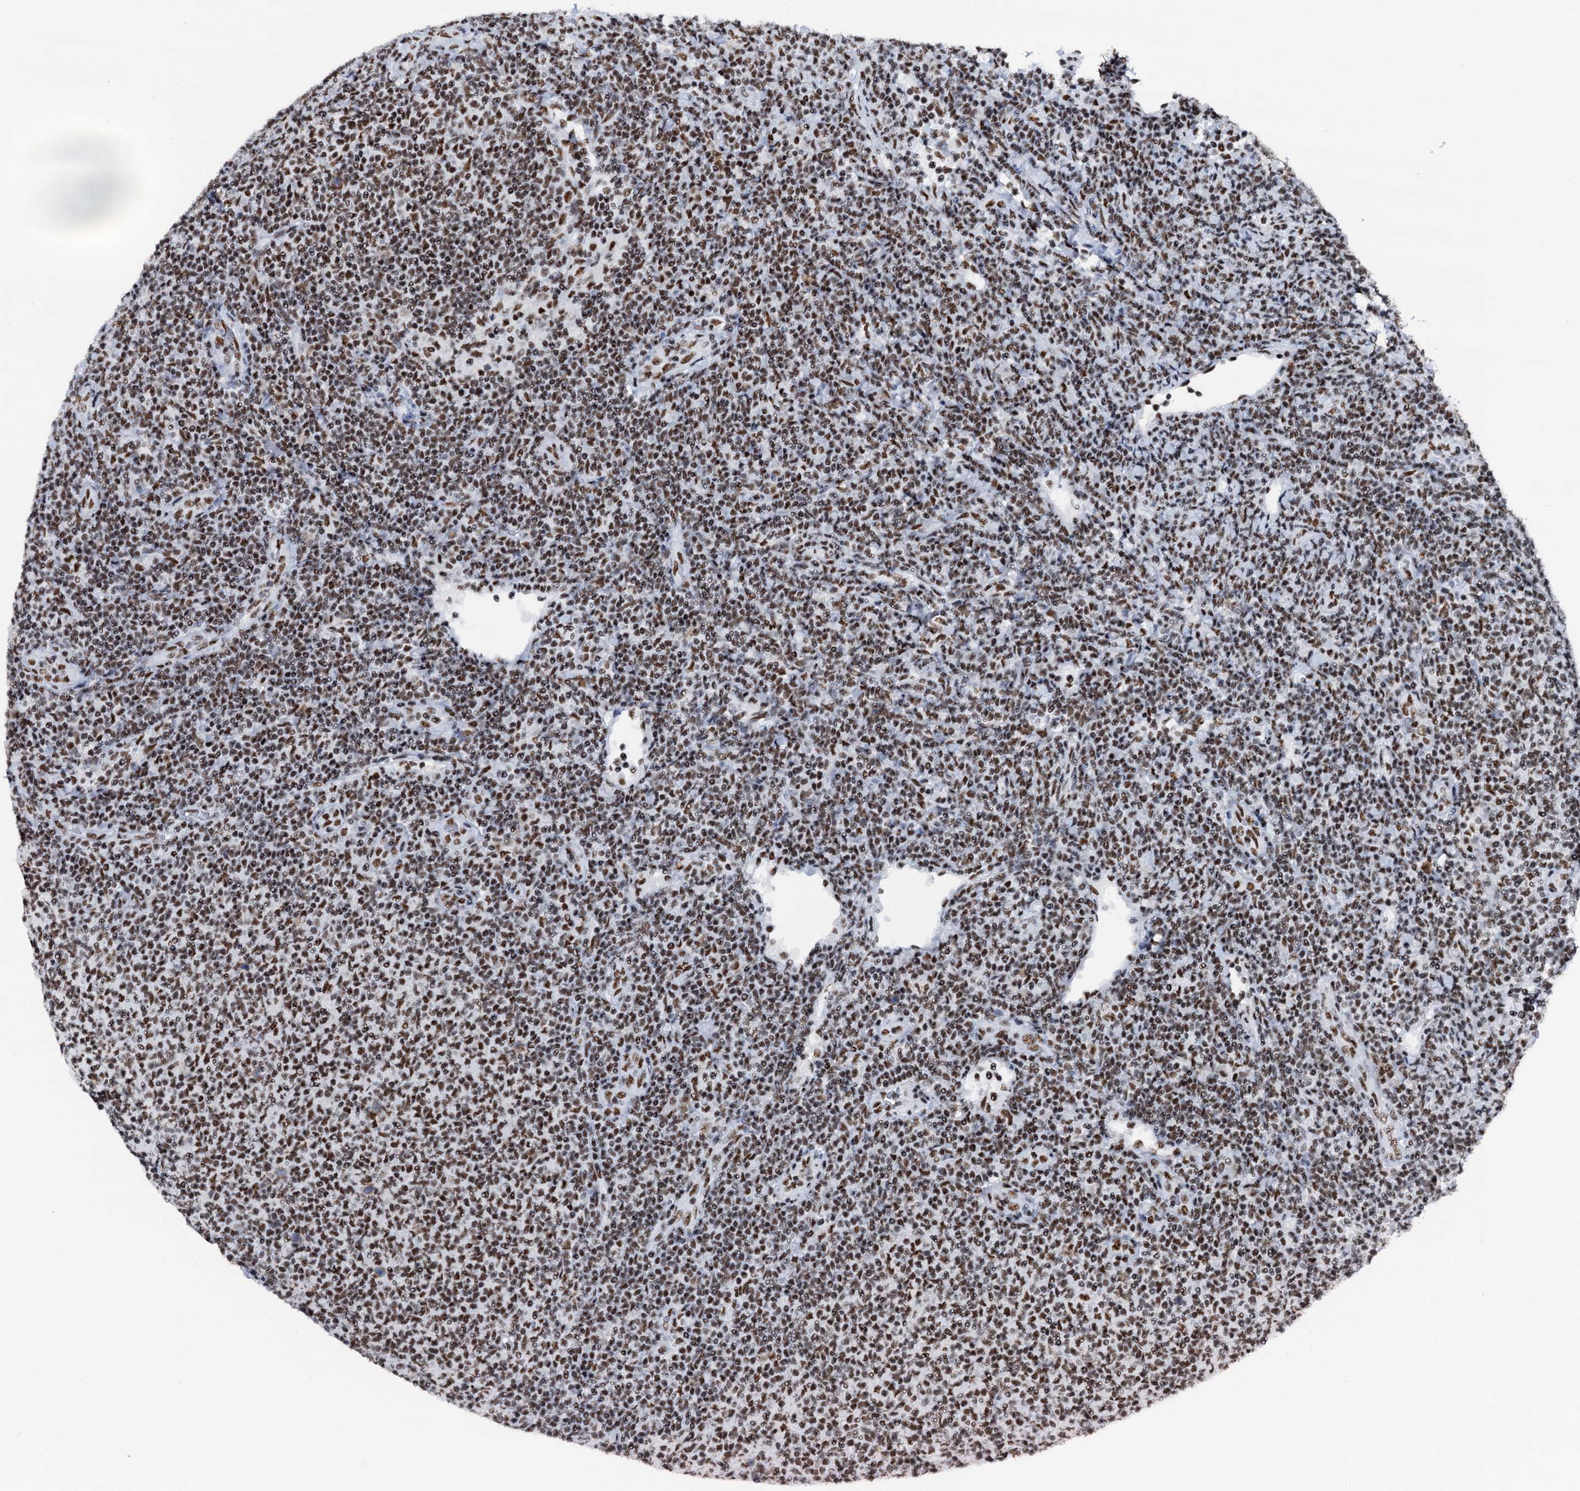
{"staining": {"intensity": "moderate", "quantity": ">75%", "location": "nuclear"}, "tissue": "lymphoma", "cell_type": "Tumor cells", "image_type": "cancer", "snomed": [{"axis": "morphology", "description": "Malignant lymphoma, non-Hodgkin's type, Low grade"}, {"axis": "topography", "description": "Lymph node"}], "caption": "Low-grade malignant lymphoma, non-Hodgkin's type stained for a protein (brown) demonstrates moderate nuclear positive positivity in about >75% of tumor cells.", "gene": "DDX23", "patient": {"sex": "male", "age": 66}}